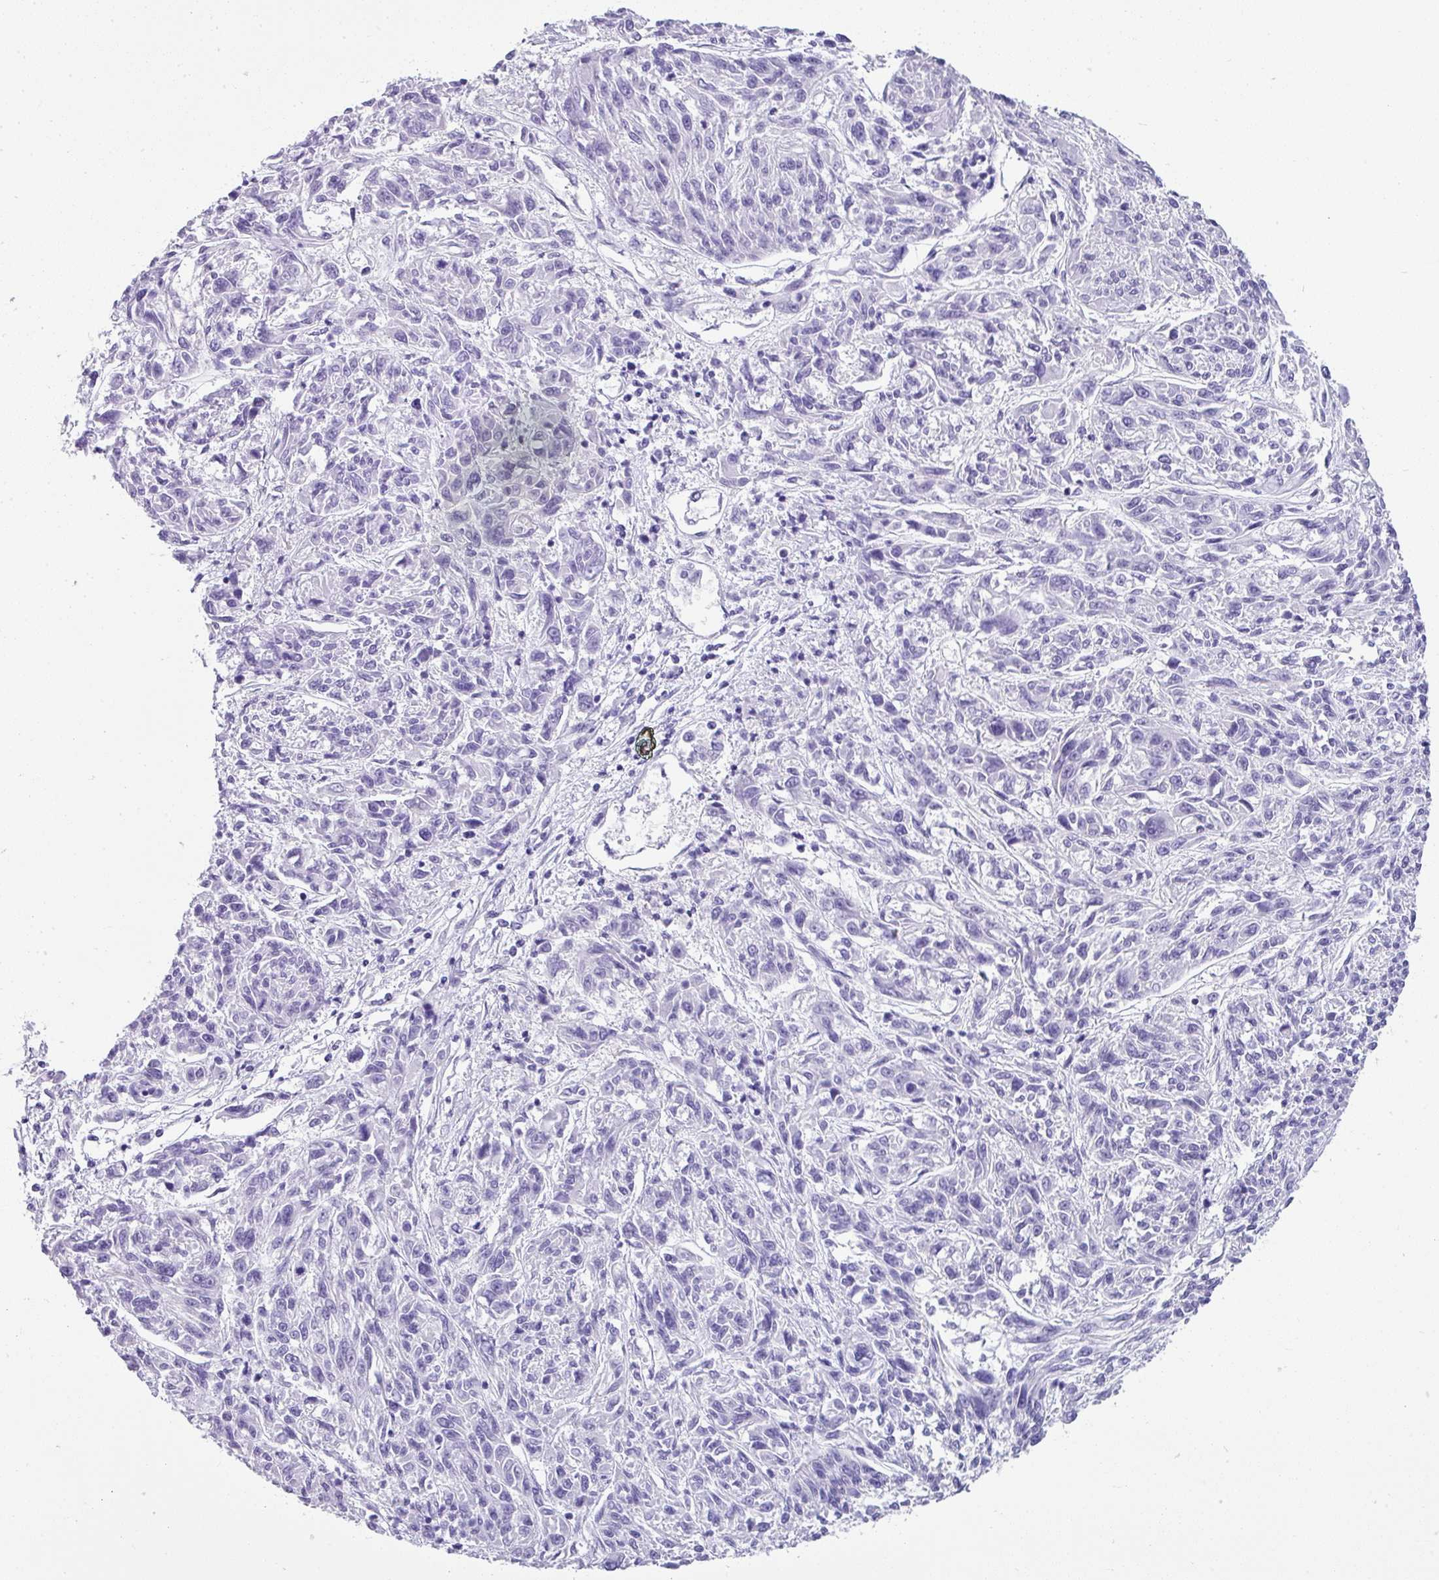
{"staining": {"intensity": "negative", "quantity": "none", "location": "none"}, "tissue": "melanoma", "cell_type": "Tumor cells", "image_type": "cancer", "snomed": [{"axis": "morphology", "description": "Malignant melanoma, NOS"}, {"axis": "topography", "description": "Skin"}], "caption": "Immunohistochemical staining of human melanoma shows no significant expression in tumor cells. The staining was performed using DAB (3,3'-diaminobenzidine) to visualize the protein expression in brown, while the nuclei were stained in blue with hematoxylin (Magnification: 20x).", "gene": "ZNF568", "patient": {"sex": "male", "age": 53}}